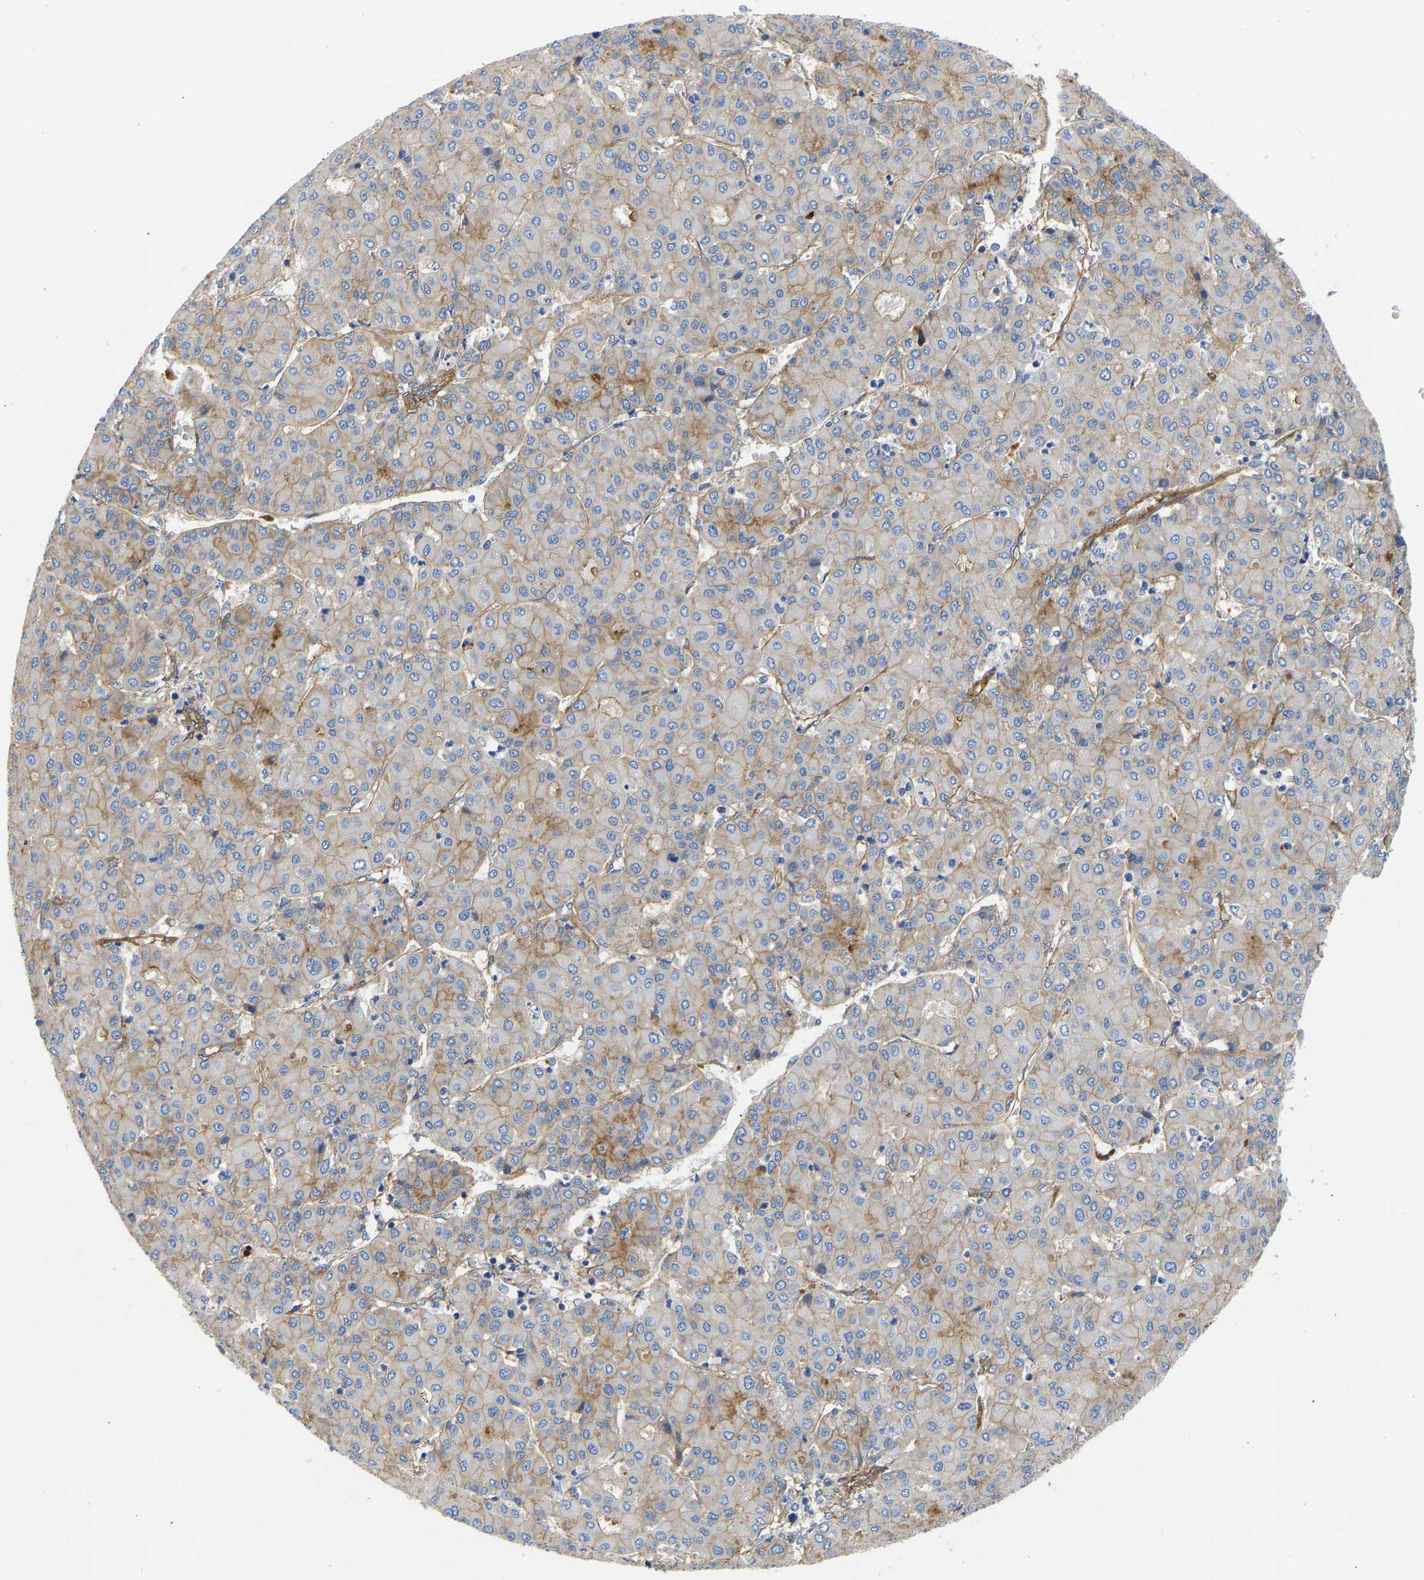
{"staining": {"intensity": "weak", "quantity": ">75%", "location": "cytoplasmic/membranous"}, "tissue": "liver cancer", "cell_type": "Tumor cells", "image_type": "cancer", "snomed": [{"axis": "morphology", "description": "Carcinoma, Hepatocellular, NOS"}, {"axis": "topography", "description": "Liver"}], "caption": "A brown stain shows weak cytoplasmic/membranous staining of a protein in human hepatocellular carcinoma (liver) tumor cells.", "gene": "MYO1C", "patient": {"sex": "male", "age": 65}}